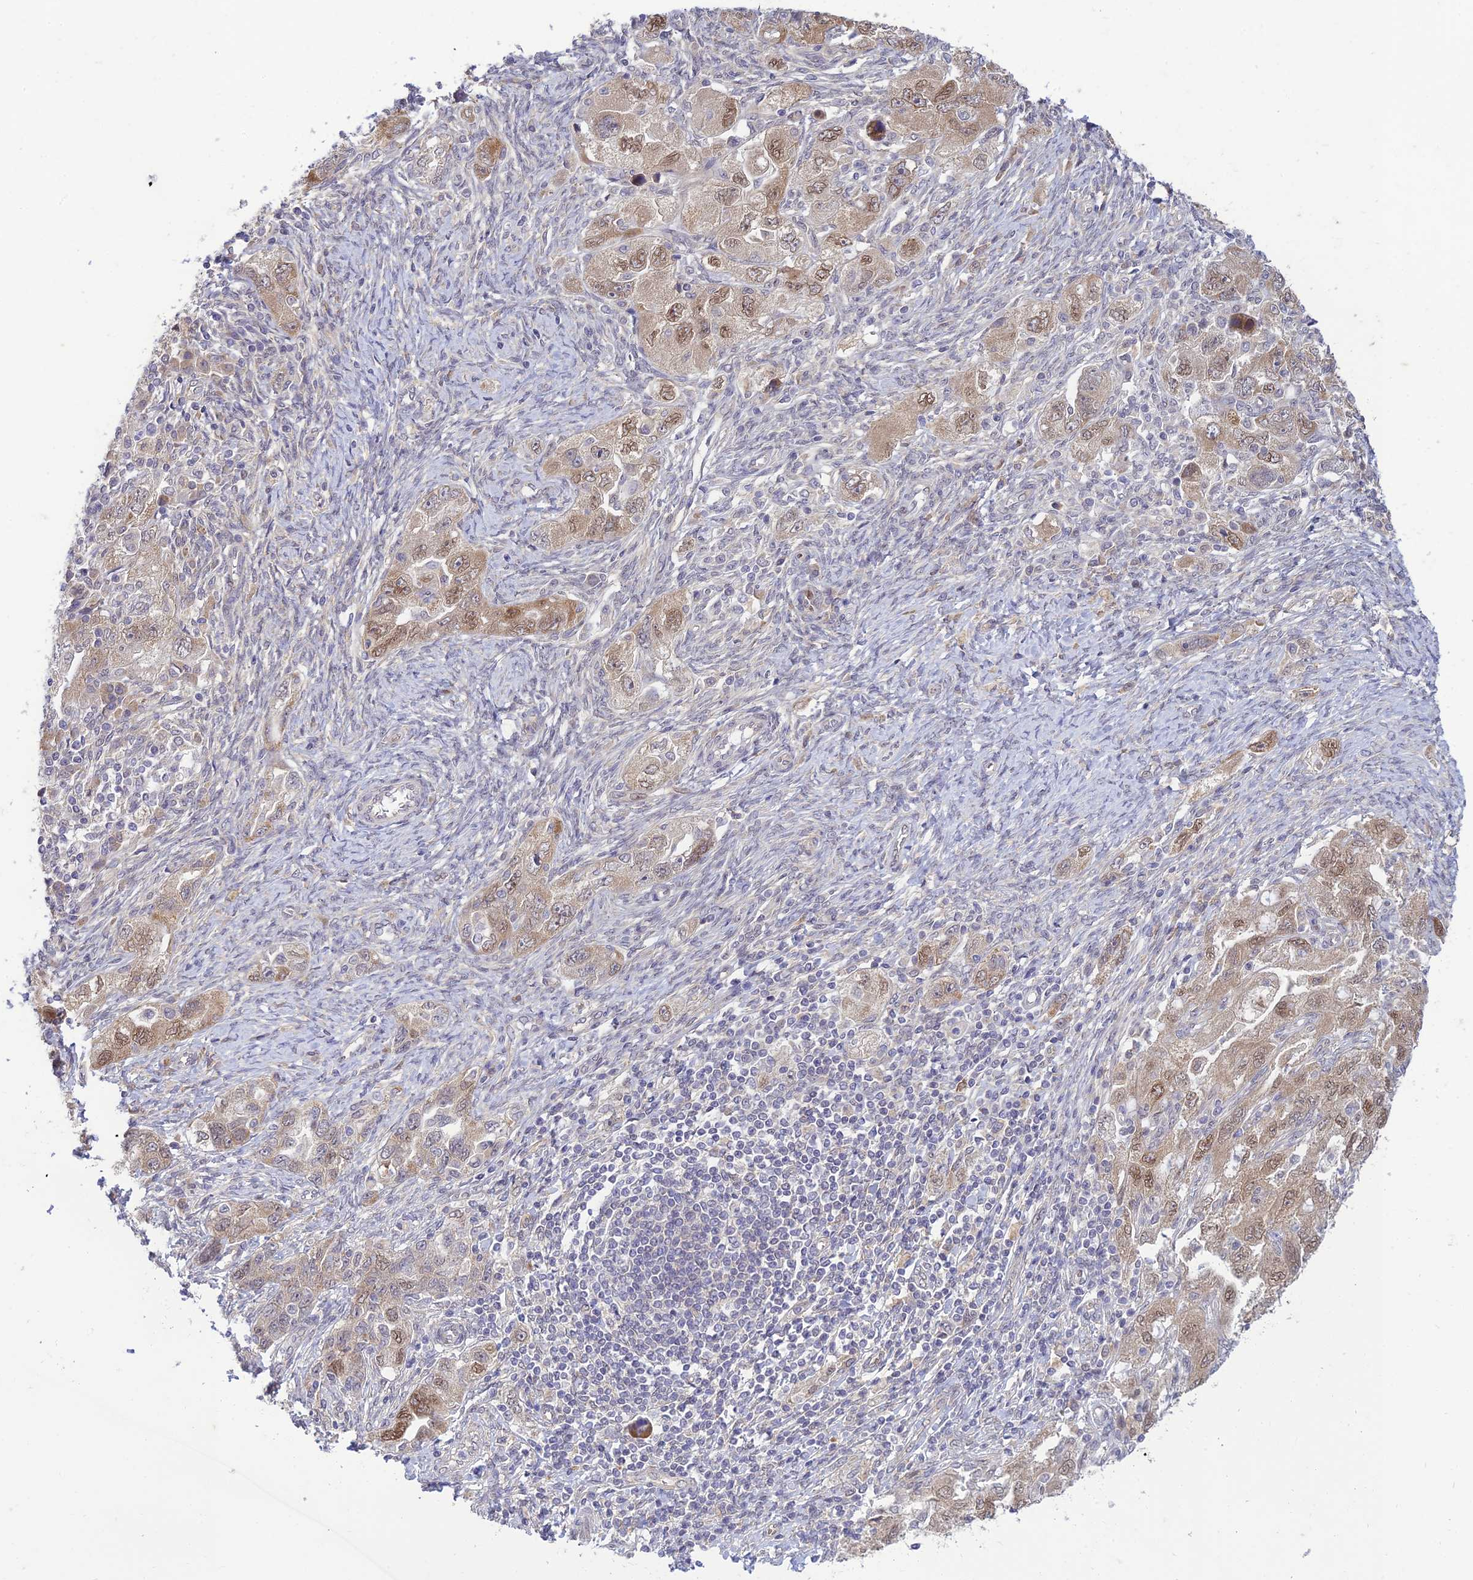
{"staining": {"intensity": "moderate", "quantity": ">75%", "location": "cytoplasmic/membranous,nuclear"}, "tissue": "ovarian cancer", "cell_type": "Tumor cells", "image_type": "cancer", "snomed": [{"axis": "morphology", "description": "Carcinoma, NOS"}, {"axis": "morphology", "description": "Cystadenocarcinoma, serous, NOS"}, {"axis": "topography", "description": "Ovary"}], "caption": "IHC of ovarian cancer shows medium levels of moderate cytoplasmic/membranous and nuclear staining in approximately >75% of tumor cells. Immunohistochemistry (ihc) stains the protein of interest in brown and the nuclei are stained blue.", "gene": "SKIC8", "patient": {"sex": "female", "age": 69}}